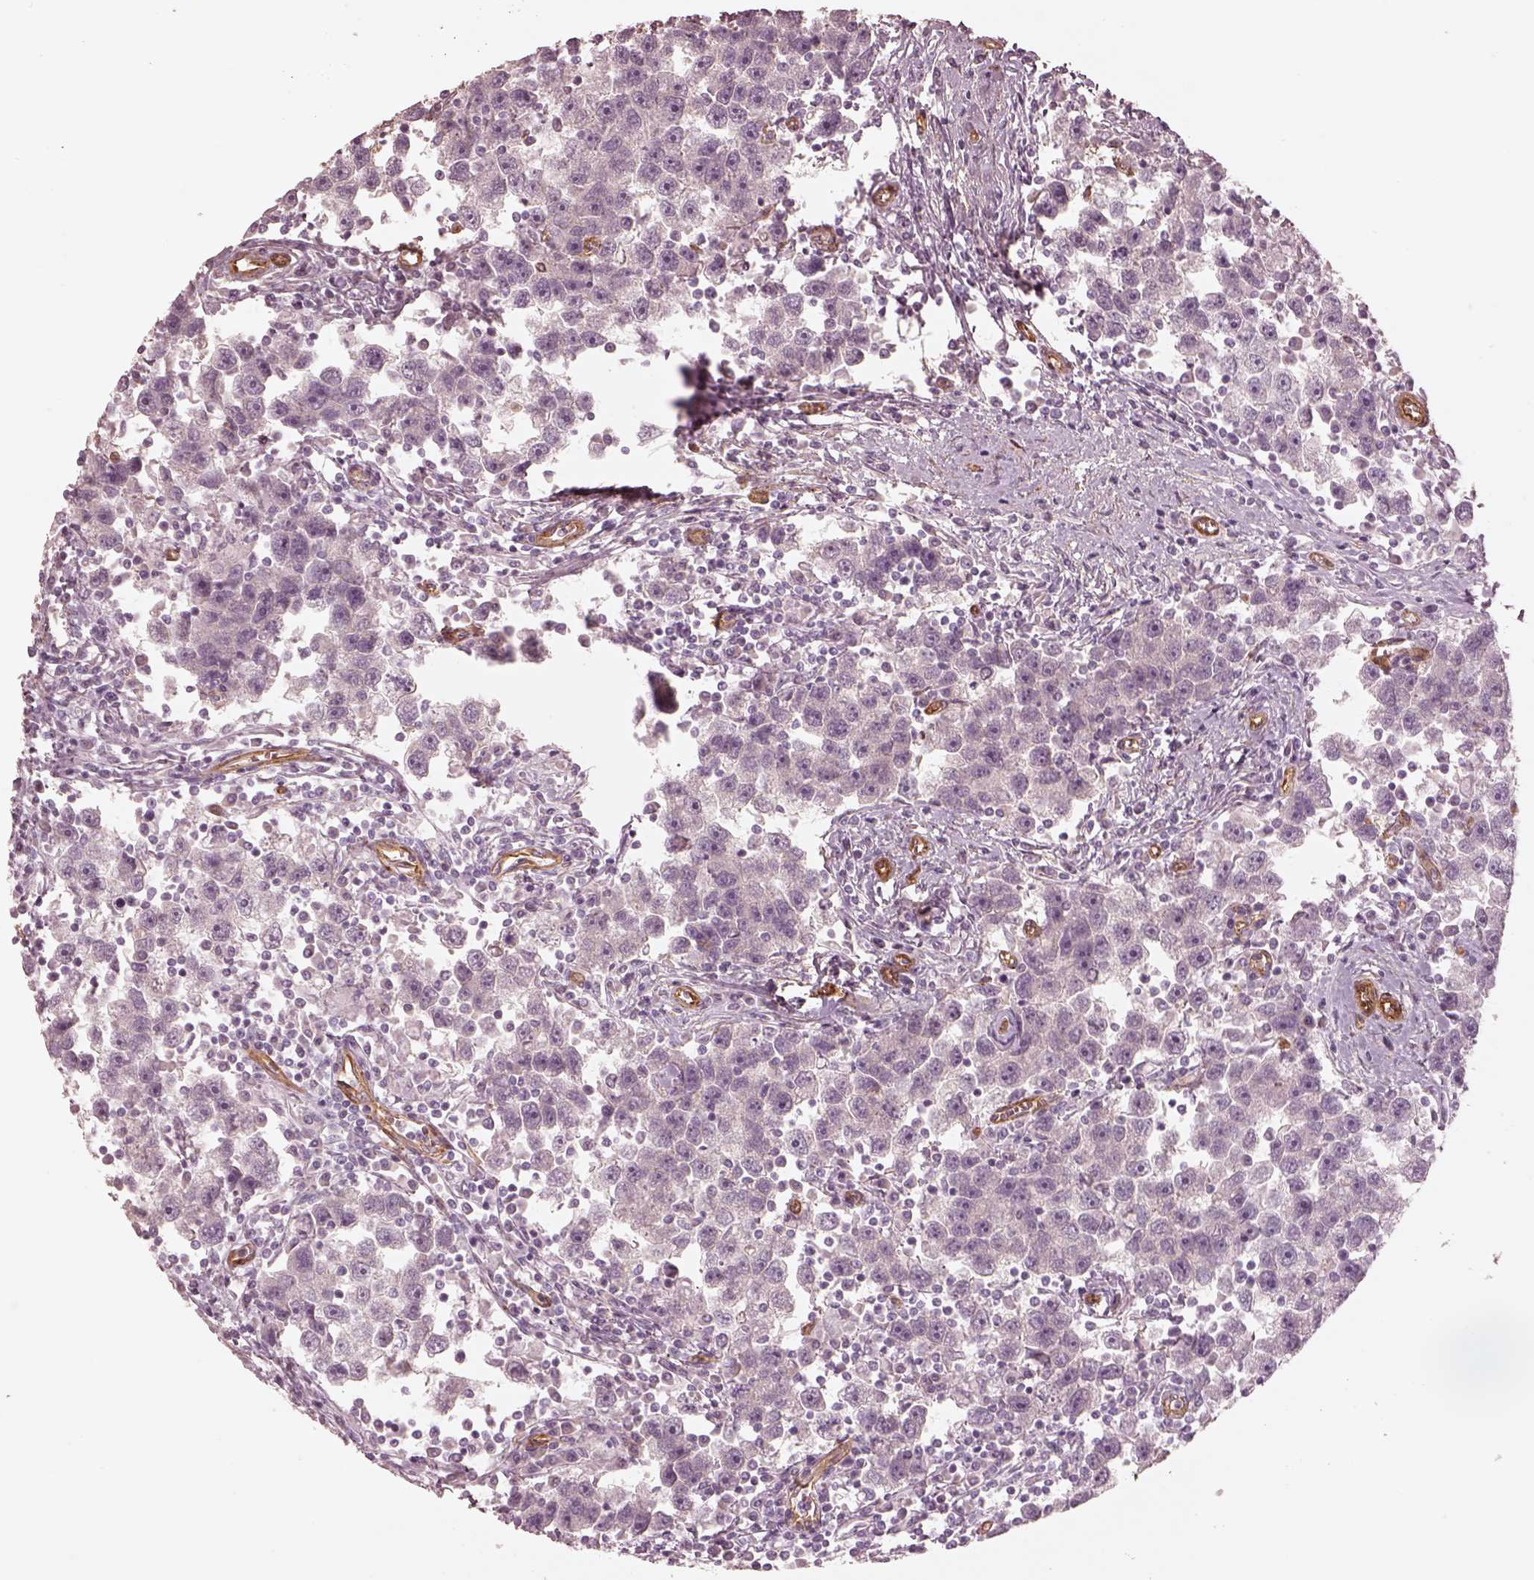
{"staining": {"intensity": "negative", "quantity": "none", "location": "none"}, "tissue": "testis cancer", "cell_type": "Tumor cells", "image_type": "cancer", "snomed": [{"axis": "morphology", "description": "Seminoma, NOS"}, {"axis": "topography", "description": "Testis"}], "caption": "This is a micrograph of immunohistochemistry staining of seminoma (testis), which shows no positivity in tumor cells. Brightfield microscopy of immunohistochemistry (IHC) stained with DAB (brown) and hematoxylin (blue), captured at high magnification.", "gene": "CRYM", "patient": {"sex": "male", "age": 30}}